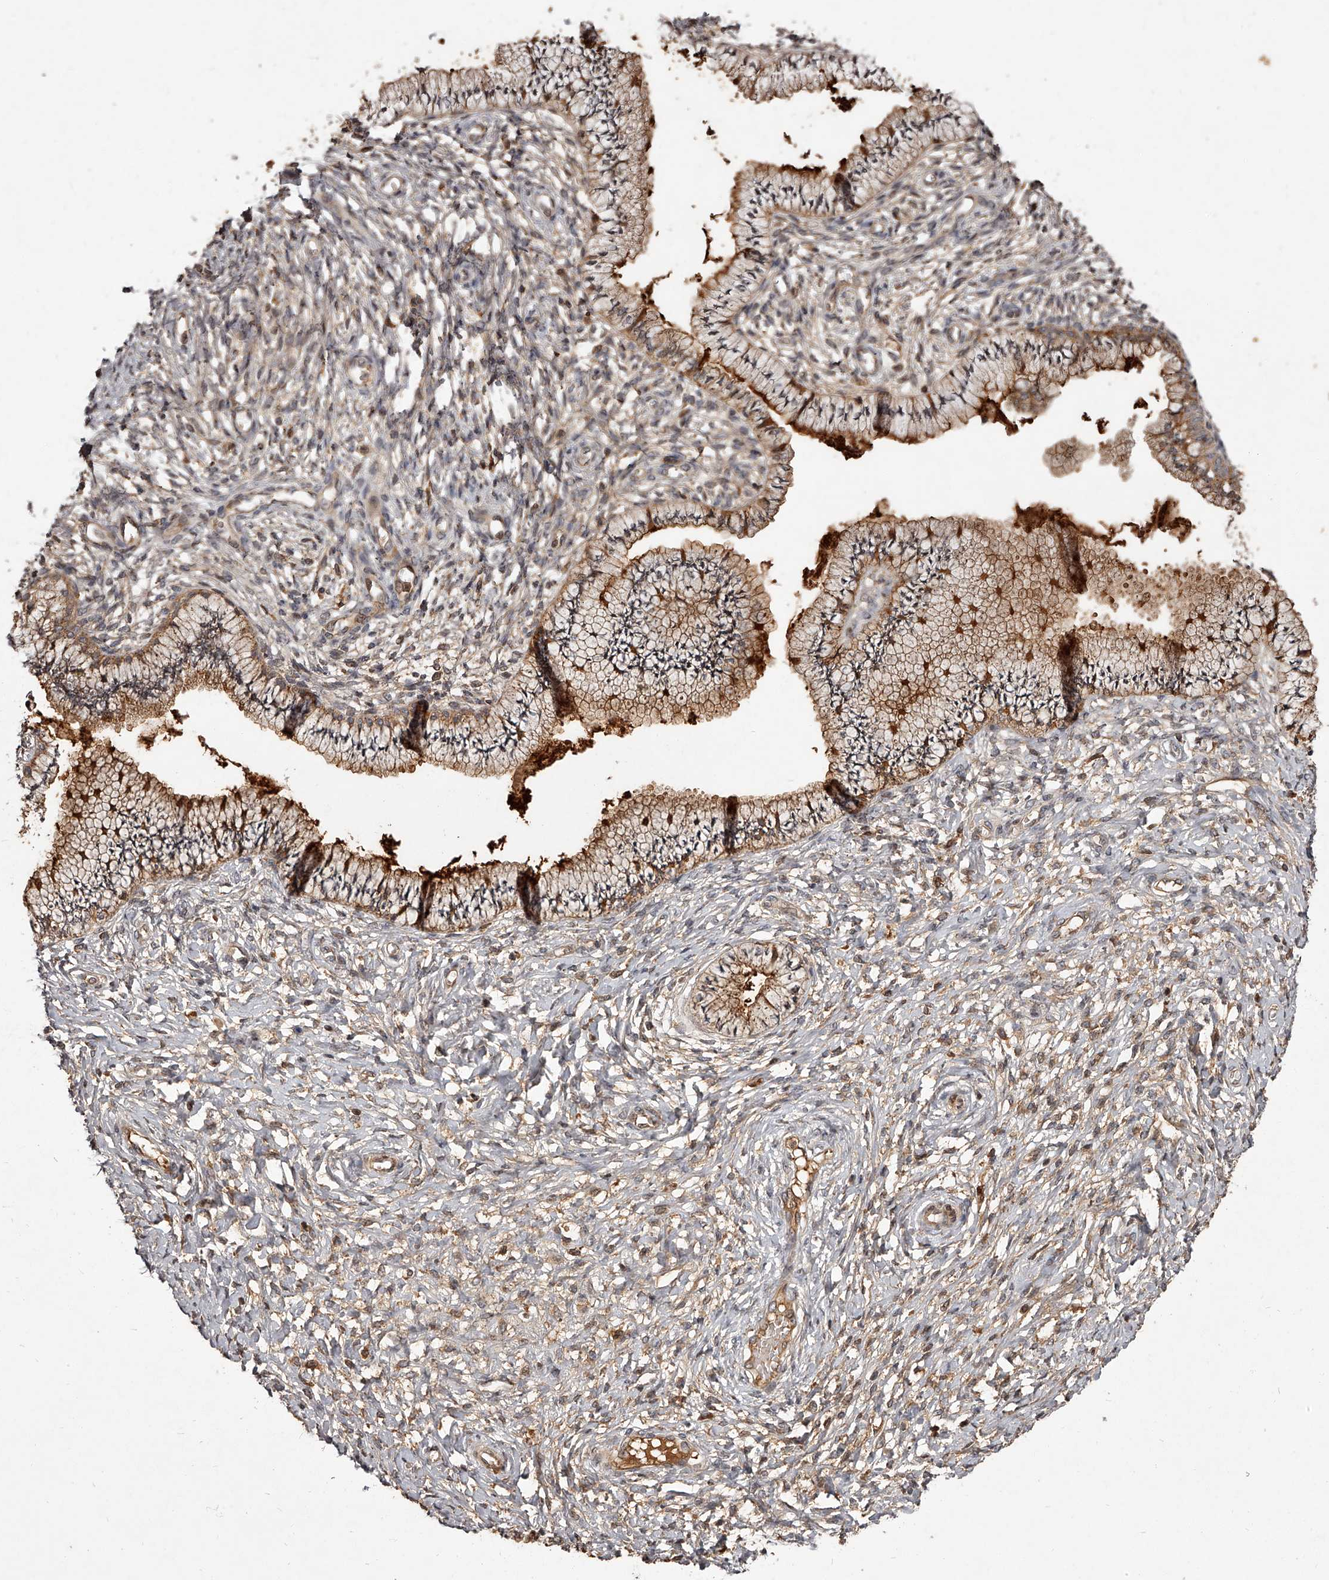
{"staining": {"intensity": "strong", "quantity": ">75%", "location": "cytoplasmic/membranous"}, "tissue": "cervix", "cell_type": "Glandular cells", "image_type": "normal", "snomed": [{"axis": "morphology", "description": "Normal tissue, NOS"}, {"axis": "topography", "description": "Cervix"}], "caption": "About >75% of glandular cells in normal human cervix show strong cytoplasmic/membranous protein positivity as visualized by brown immunohistochemical staining.", "gene": "CRYZL1", "patient": {"sex": "female", "age": 36}}